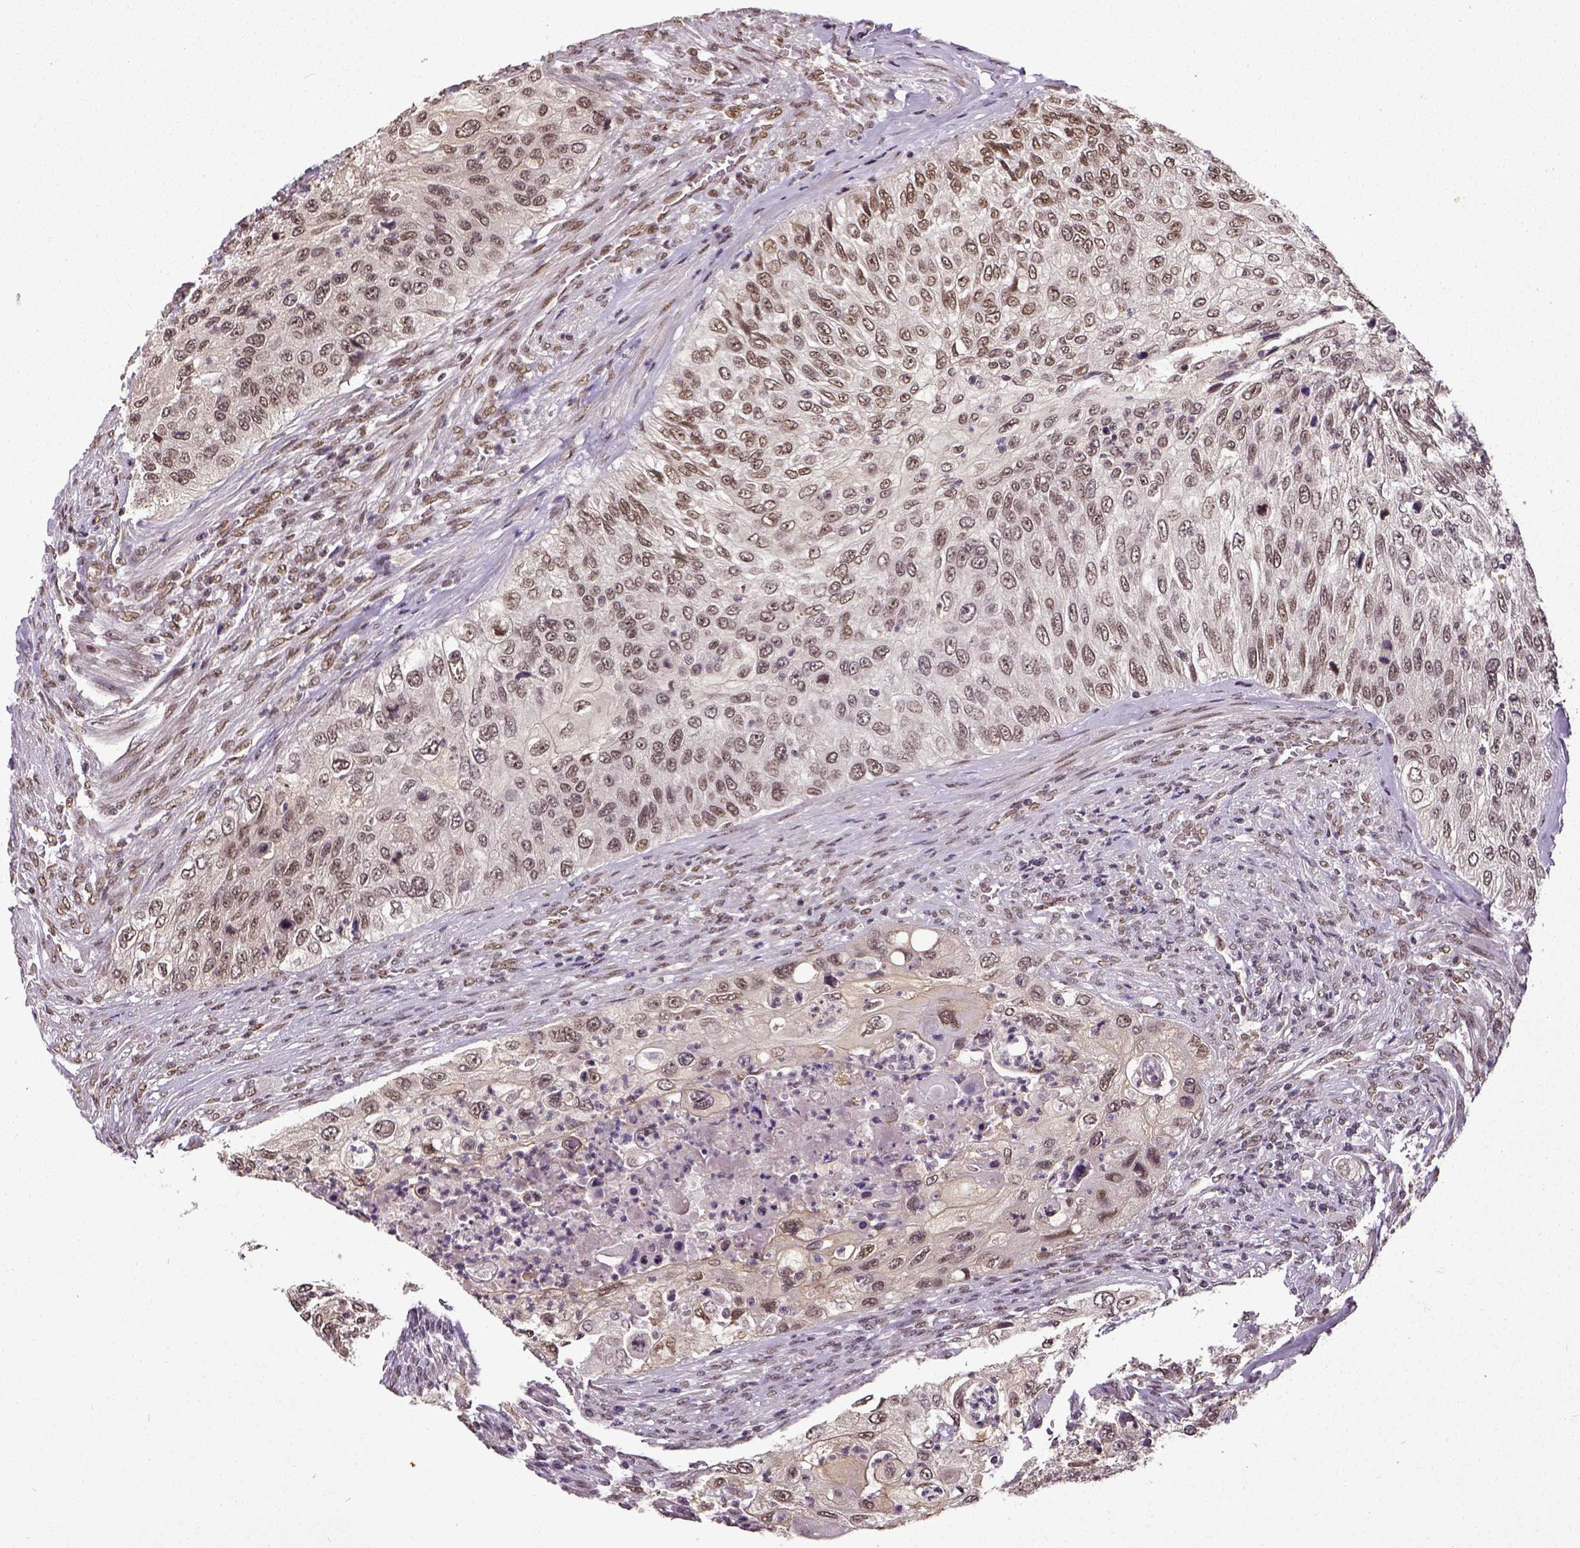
{"staining": {"intensity": "moderate", "quantity": ">75%", "location": "nuclear"}, "tissue": "urothelial cancer", "cell_type": "Tumor cells", "image_type": "cancer", "snomed": [{"axis": "morphology", "description": "Urothelial carcinoma, High grade"}, {"axis": "topography", "description": "Urinary bladder"}], "caption": "A brown stain shows moderate nuclear expression of a protein in human high-grade urothelial carcinoma tumor cells.", "gene": "ATRX", "patient": {"sex": "female", "age": 60}}